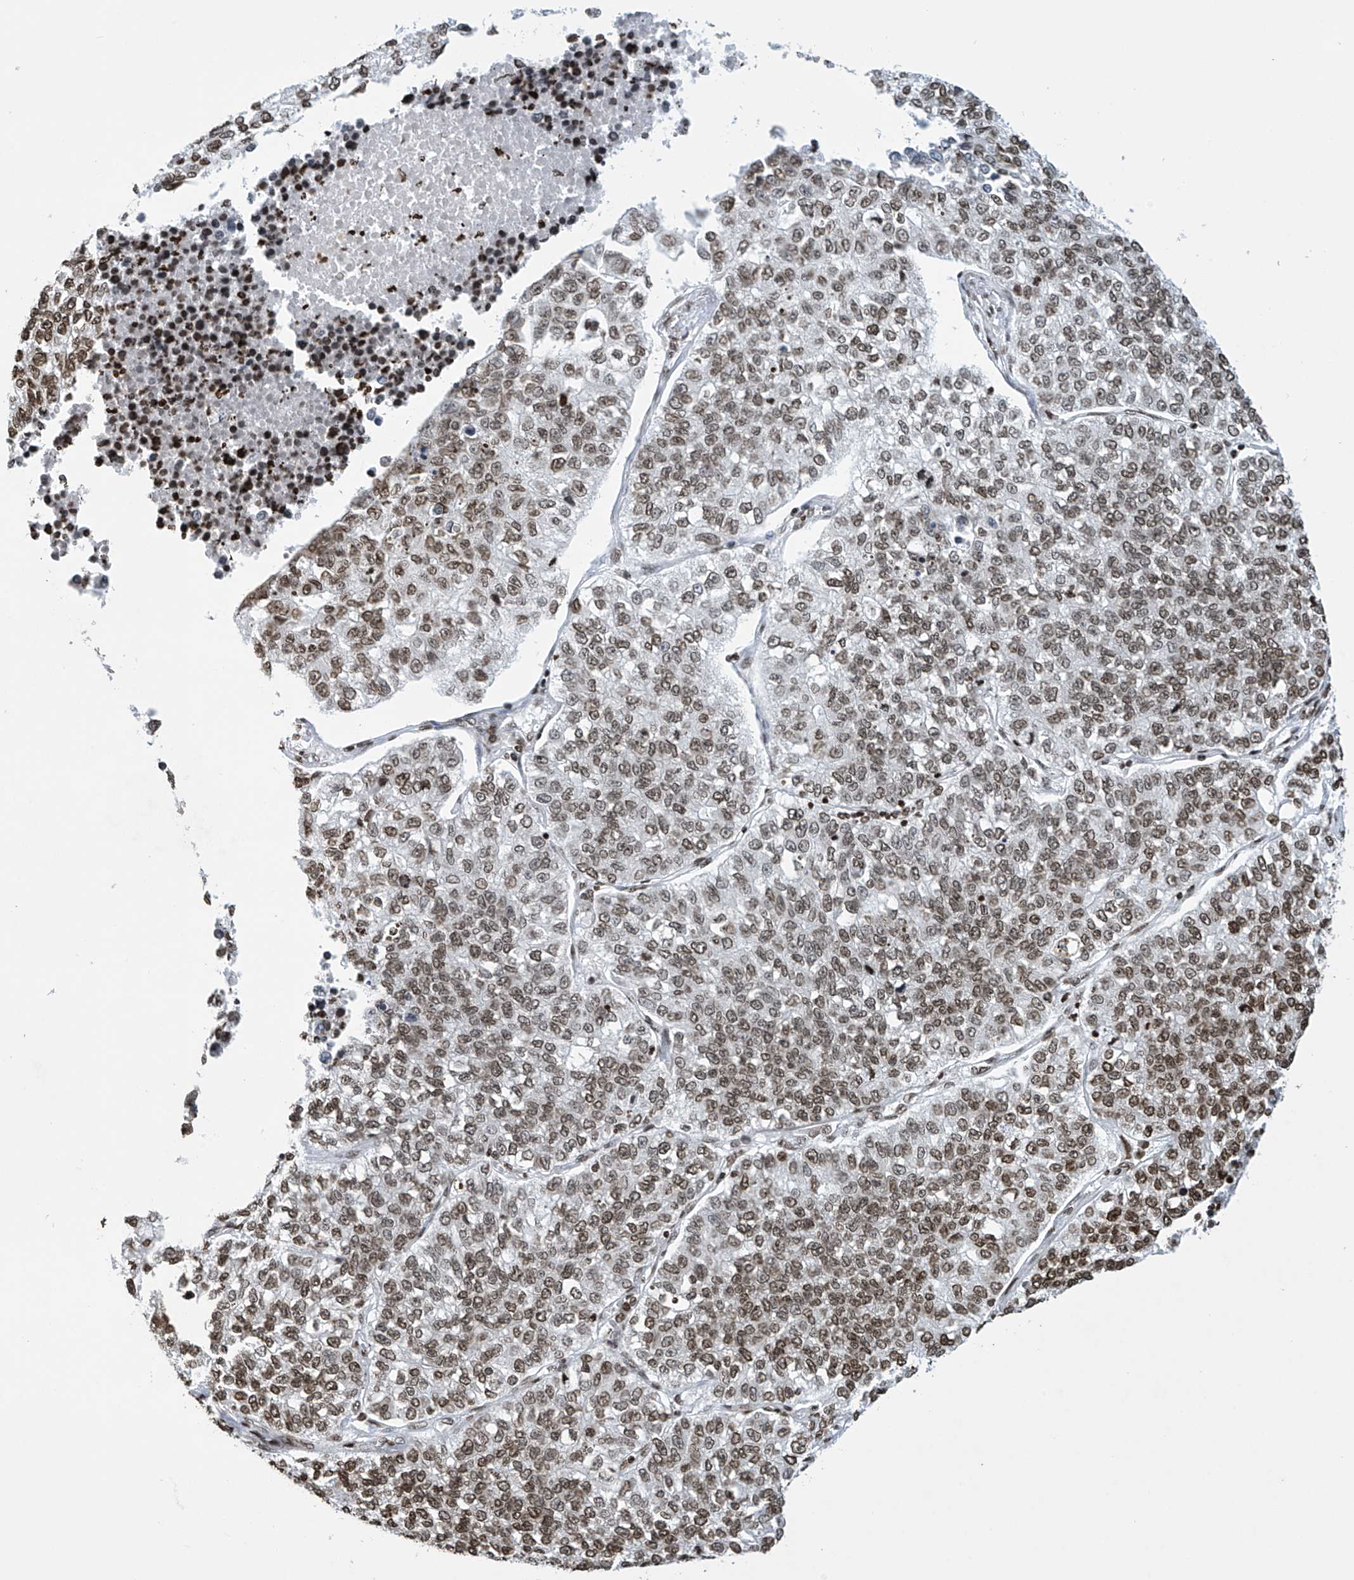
{"staining": {"intensity": "moderate", "quantity": ">75%", "location": "nuclear"}, "tissue": "lung cancer", "cell_type": "Tumor cells", "image_type": "cancer", "snomed": [{"axis": "morphology", "description": "Adenocarcinoma, NOS"}, {"axis": "topography", "description": "Lung"}], "caption": "The photomicrograph shows immunohistochemical staining of lung cancer (adenocarcinoma). There is moderate nuclear staining is seen in approximately >75% of tumor cells. (DAB IHC with brightfield microscopy, high magnification).", "gene": "H4C16", "patient": {"sex": "male", "age": 49}}